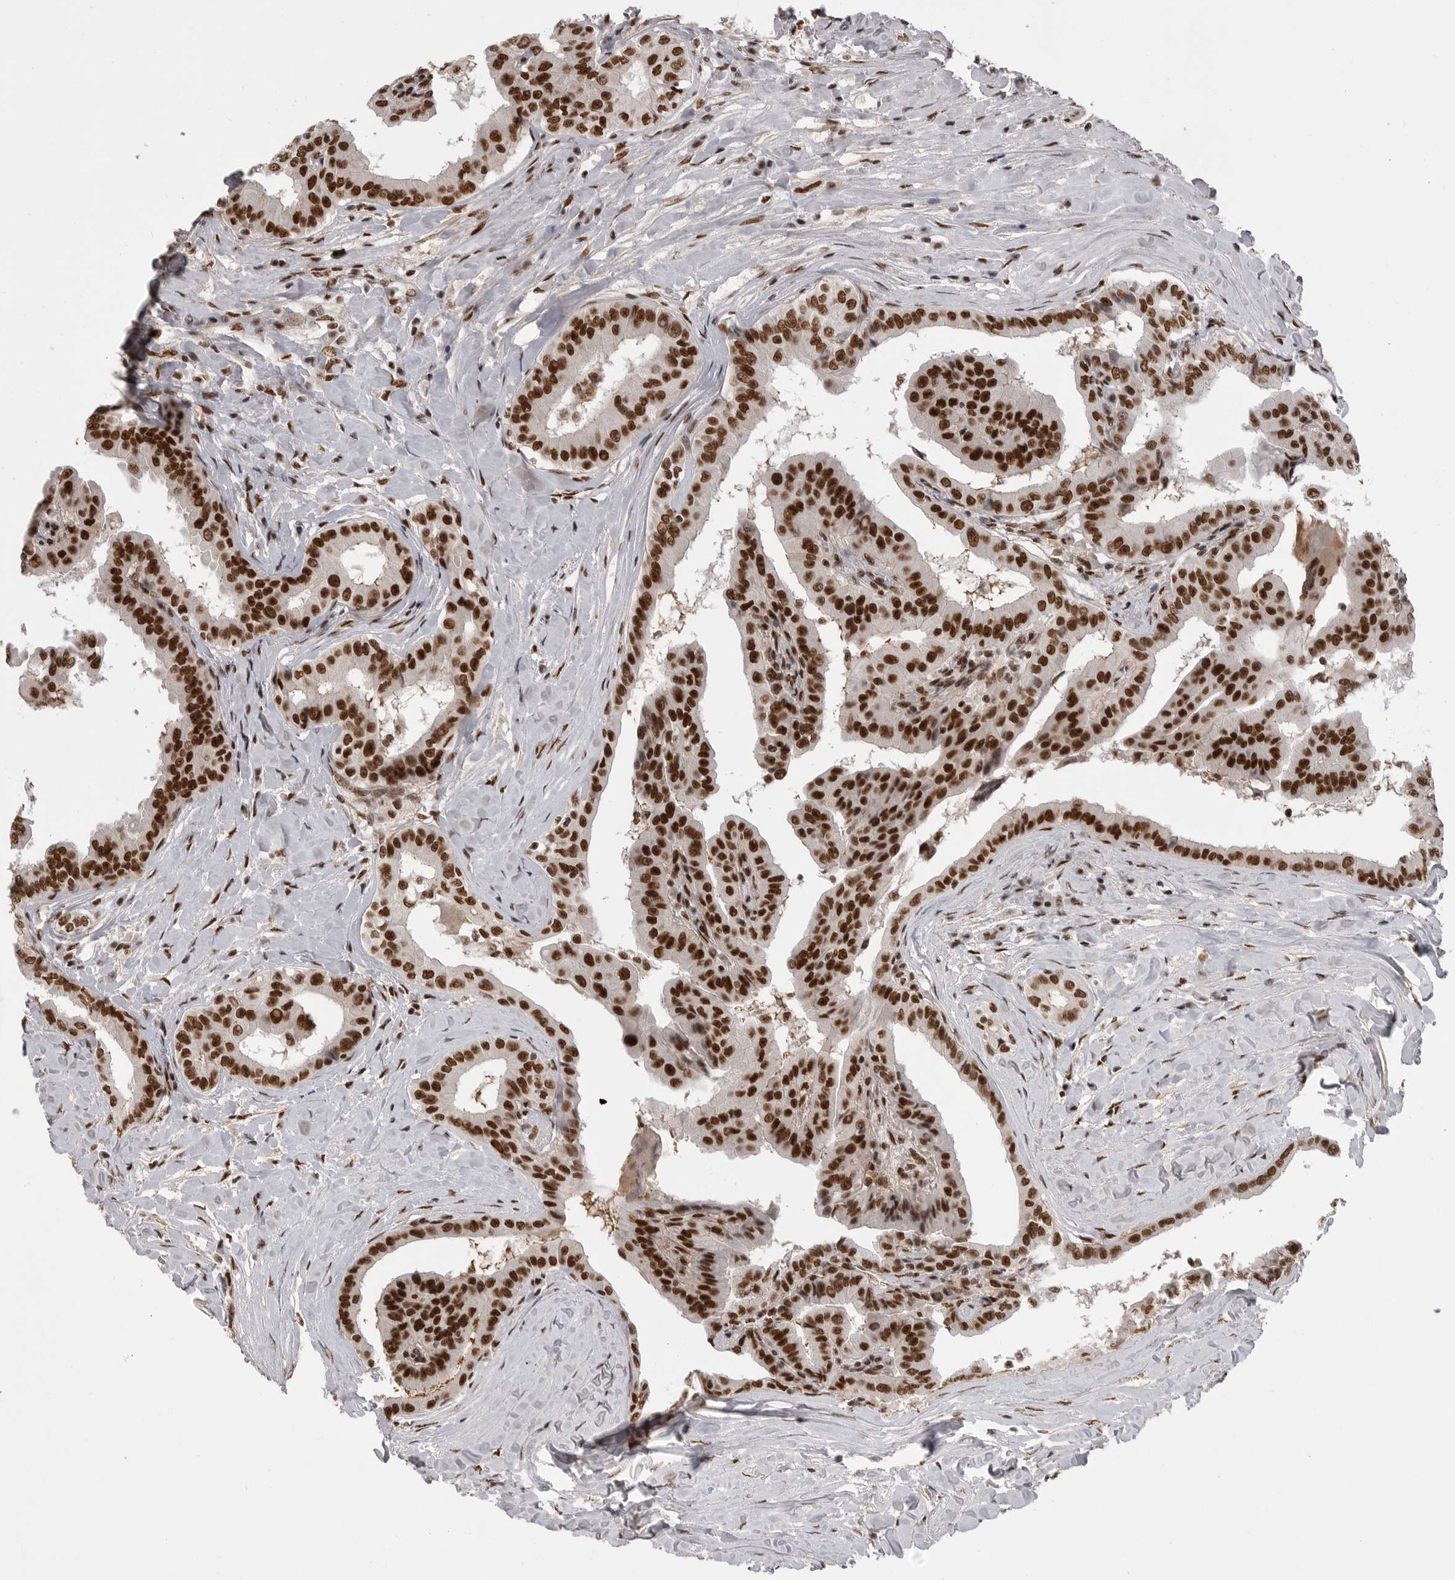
{"staining": {"intensity": "strong", "quantity": ">75%", "location": "nuclear"}, "tissue": "thyroid cancer", "cell_type": "Tumor cells", "image_type": "cancer", "snomed": [{"axis": "morphology", "description": "Papillary adenocarcinoma, NOS"}, {"axis": "topography", "description": "Thyroid gland"}], "caption": "Thyroid cancer stained with a brown dye reveals strong nuclear positive staining in about >75% of tumor cells.", "gene": "PPP1R8", "patient": {"sex": "male", "age": 33}}